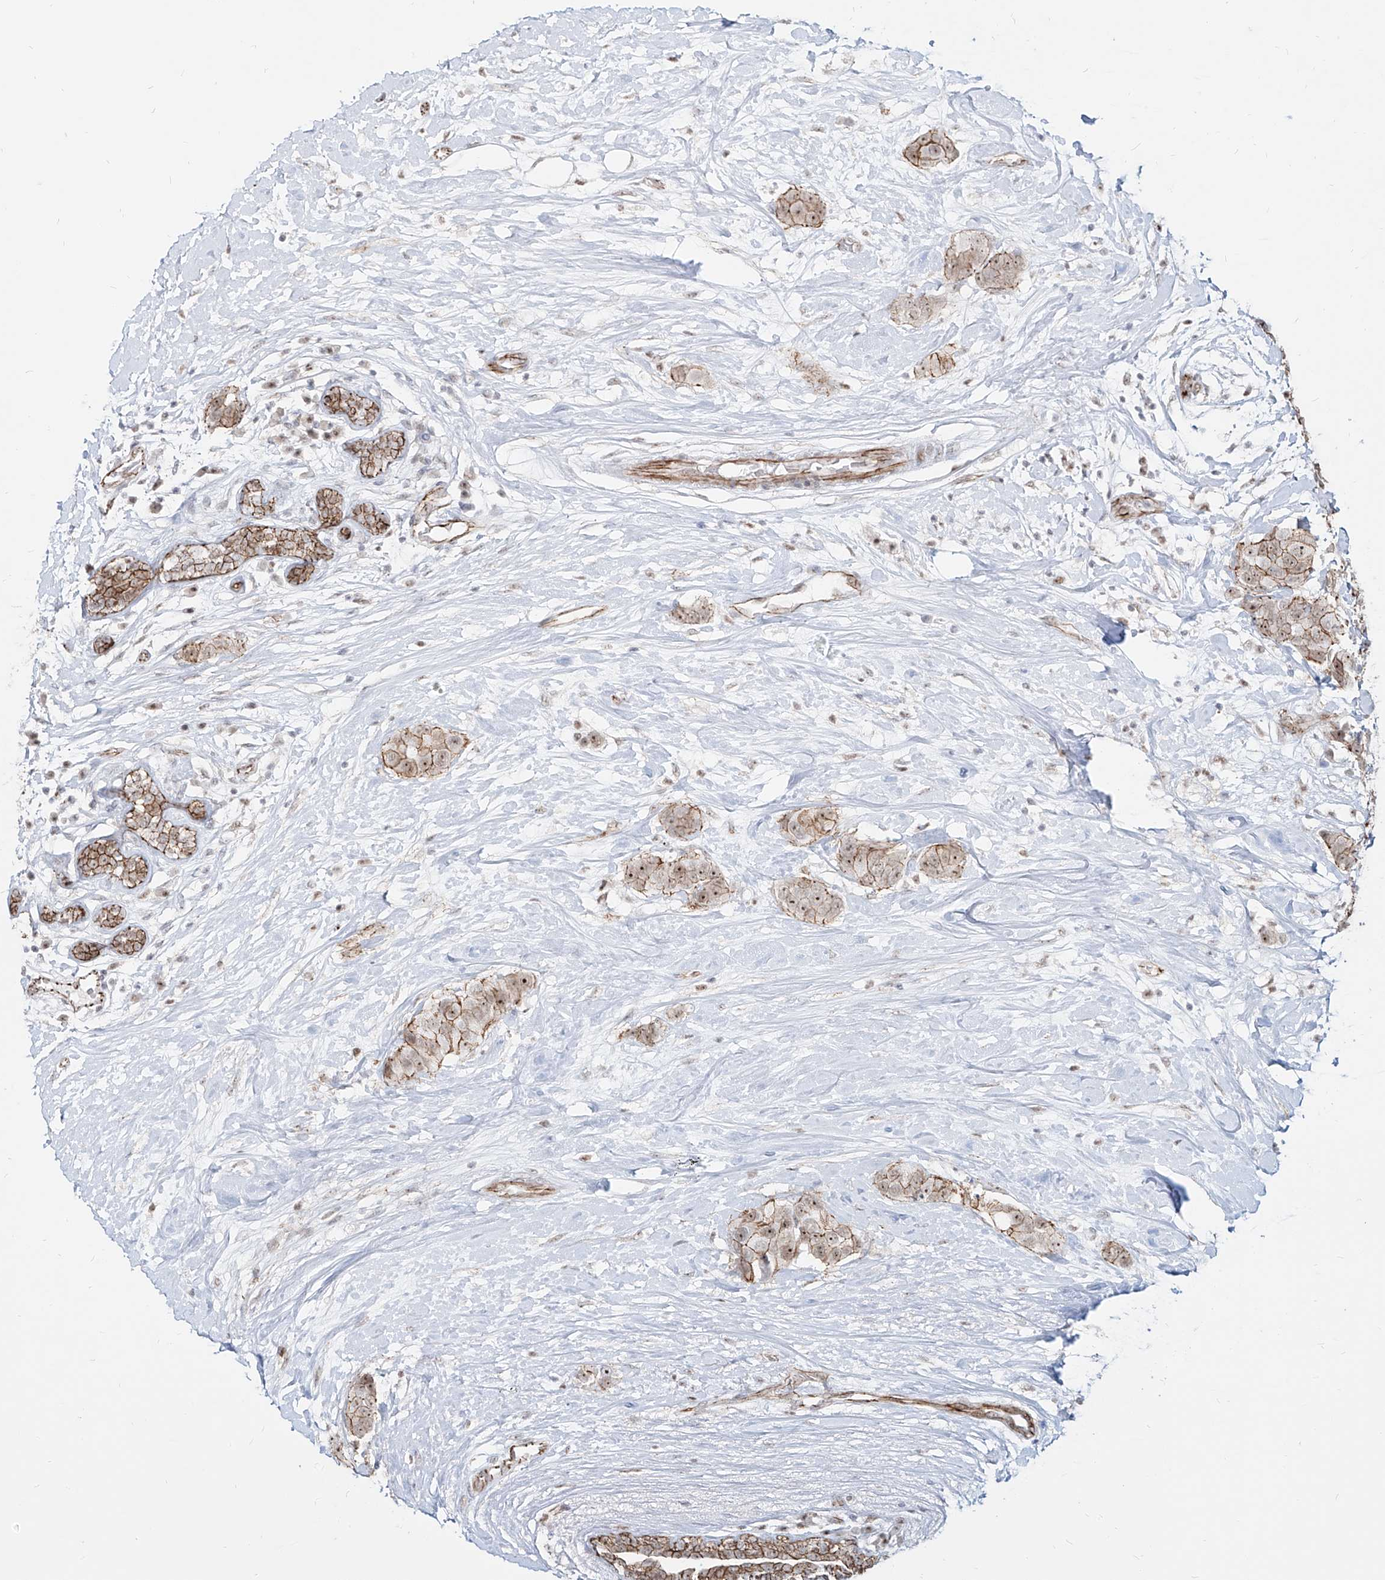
{"staining": {"intensity": "moderate", "quantity": ">75%", "location": "cytoplasmic/membranous,nuclear"}, "tissue": "breast cancer", "cell_type": "Tumor cells", "image_type": "cancer", "snomed": [{"axis": "morphology", "description": "Normal tissue, NOS"}, {"axis": "morphology", "description": "Duct carcinoma"}, {"axis": "topography", "description": "Breast"}], "caption": "An image showing moderate cytoplasmic/membranous and nuclear positivity in about >75% of tumor cells in infiltrating ductal carcinoma (breast), as visualized by brown immunohistochemical staining.", "gene": "ZNF710", "patient": {"sex": "female", "age": 39}}